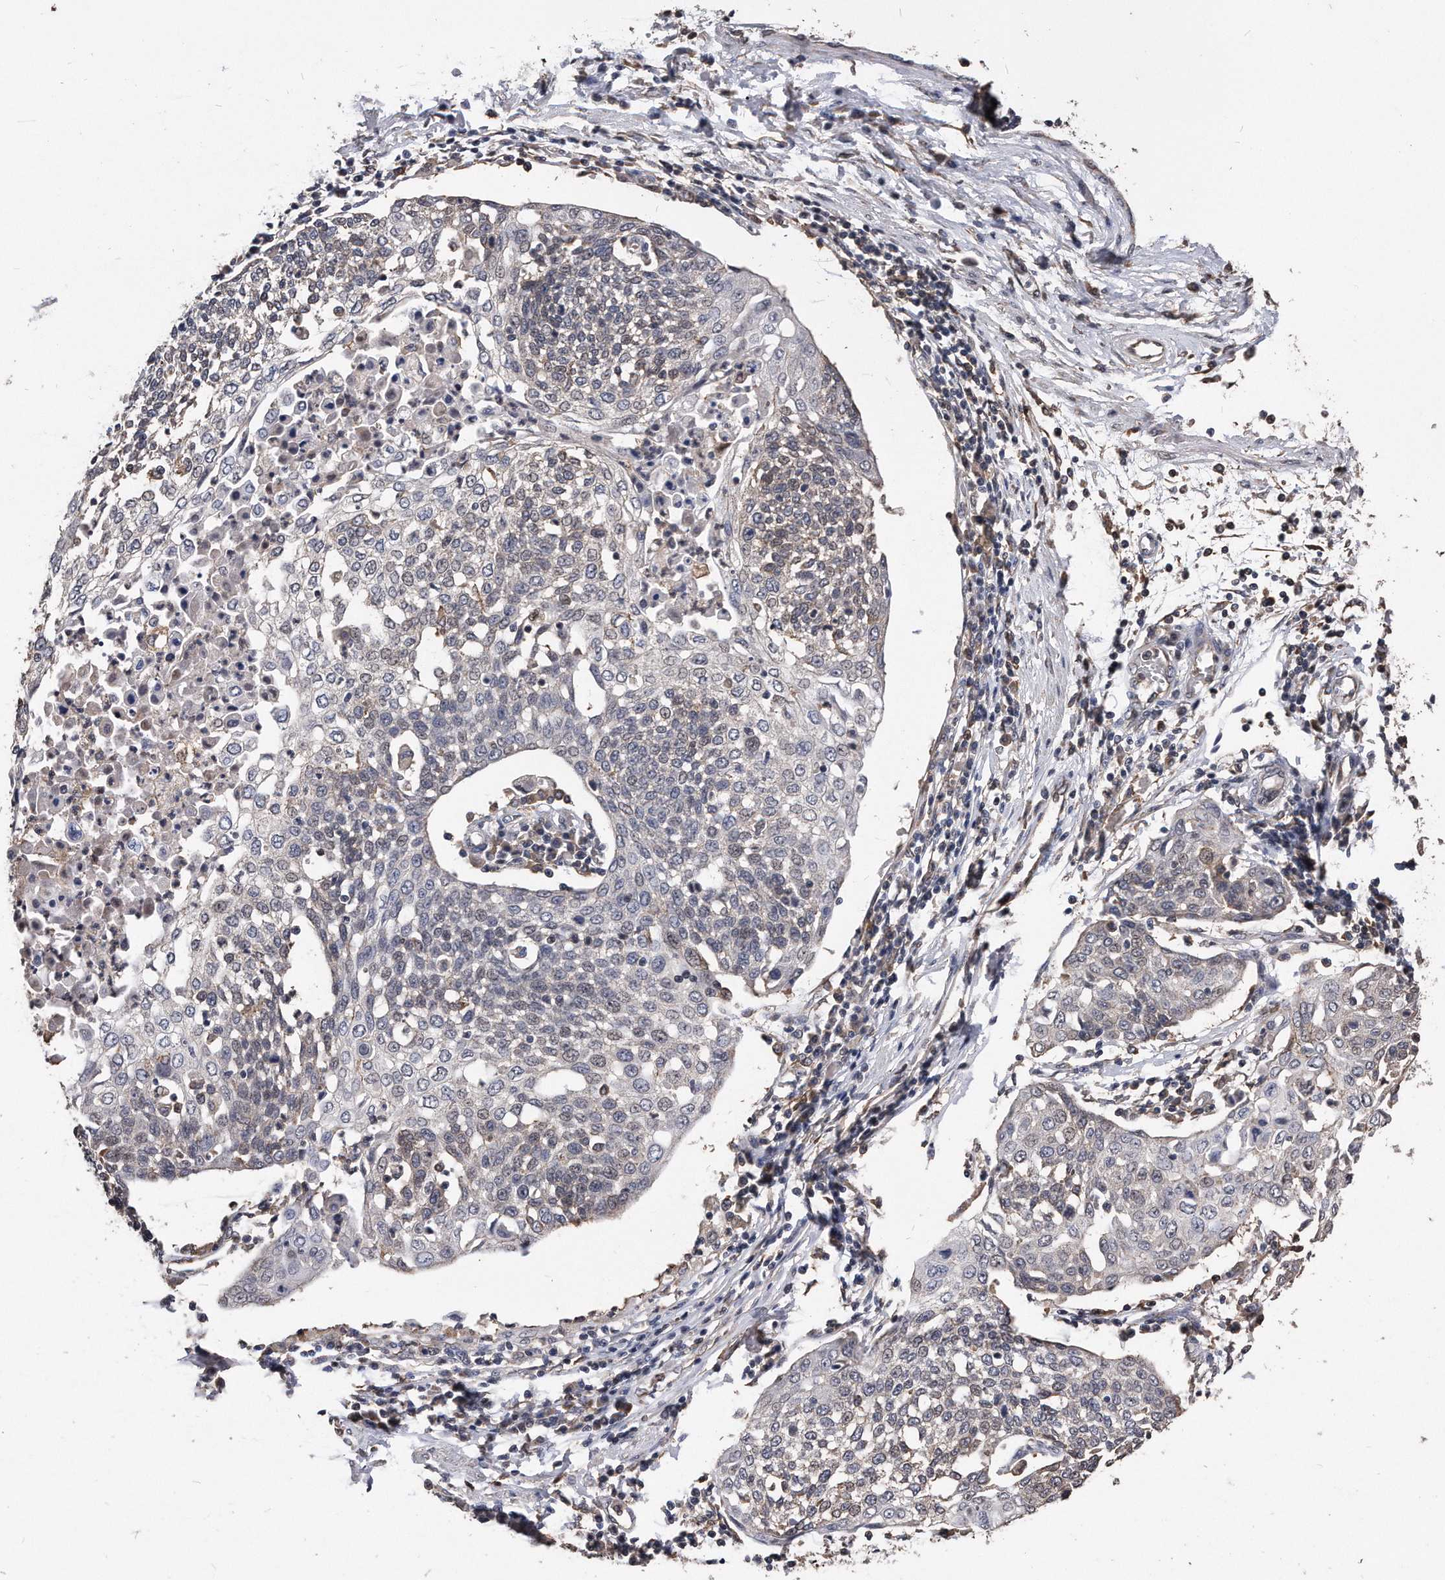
{"staining": {"intensity": "moderate", "quantity": "<25%", "location": "cytoplasmic/membranous"}, "tissue": "cervical cancer", "cell_type": "Tumor cells", "image_type": "cancer", "snomed": [{"axis": "morphology", "description": "Squamous cell carcinoma, NOS"}, {"axis": "topography", "description": "Cervix"}], "caption": "Cervical cancer tissue demonstrates moderate cytoplasmic/membranous positivity in approximately <25% of tumor cells, visualized by immunohistochemistry.", "gene": "IL20RA", "patient": {"sex": "female", "age": 34}}